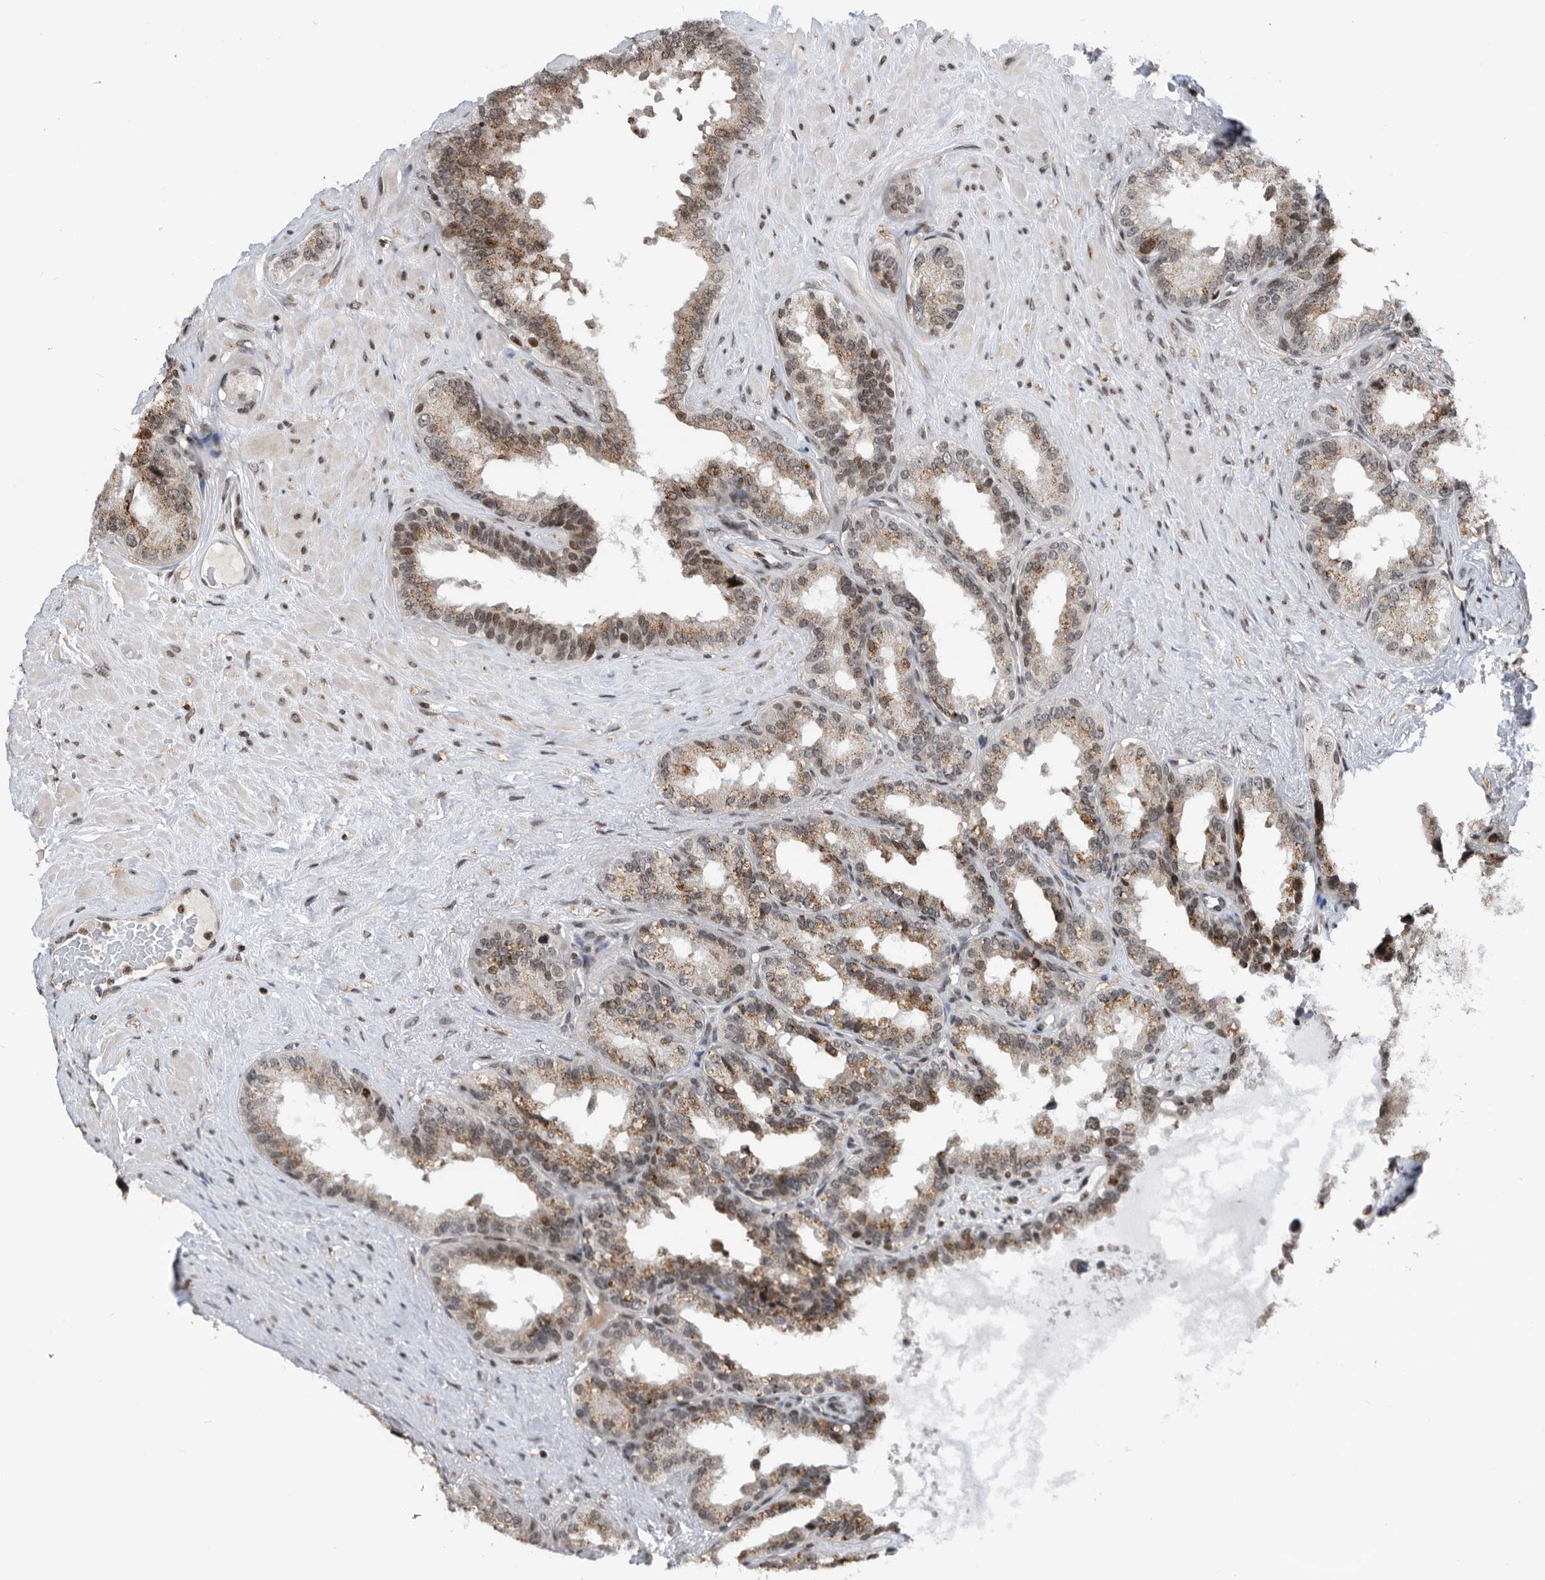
{"staining": {"intensity": "moderate", "quantity": ">75%", "location": "cytoplasmic/membranous,nuclear"}, "tissue": "seminal vesicle", "cell_type": "Glandular cells", "image_type": "normal", "snomed": [{"axis": "morphology", "description": "Normal tissue, NOS"}, {"axis": "topography", "description": "Seminal veicle"}], "caption": "Immunohistochemical staining of benign human seminal vesicle displays medium levels of moderate cytoplasmic/membranous,nuclear expression in about >75% of glandular cells. The staining is performed using DAB (3,3'-diaminobenzidine) brown chromogen to label protein expression. The nuclei are counter-stained blue using hematoxylin.", "gene": "SNRNP48", "patient": {"sex": "male", "age": 80}}